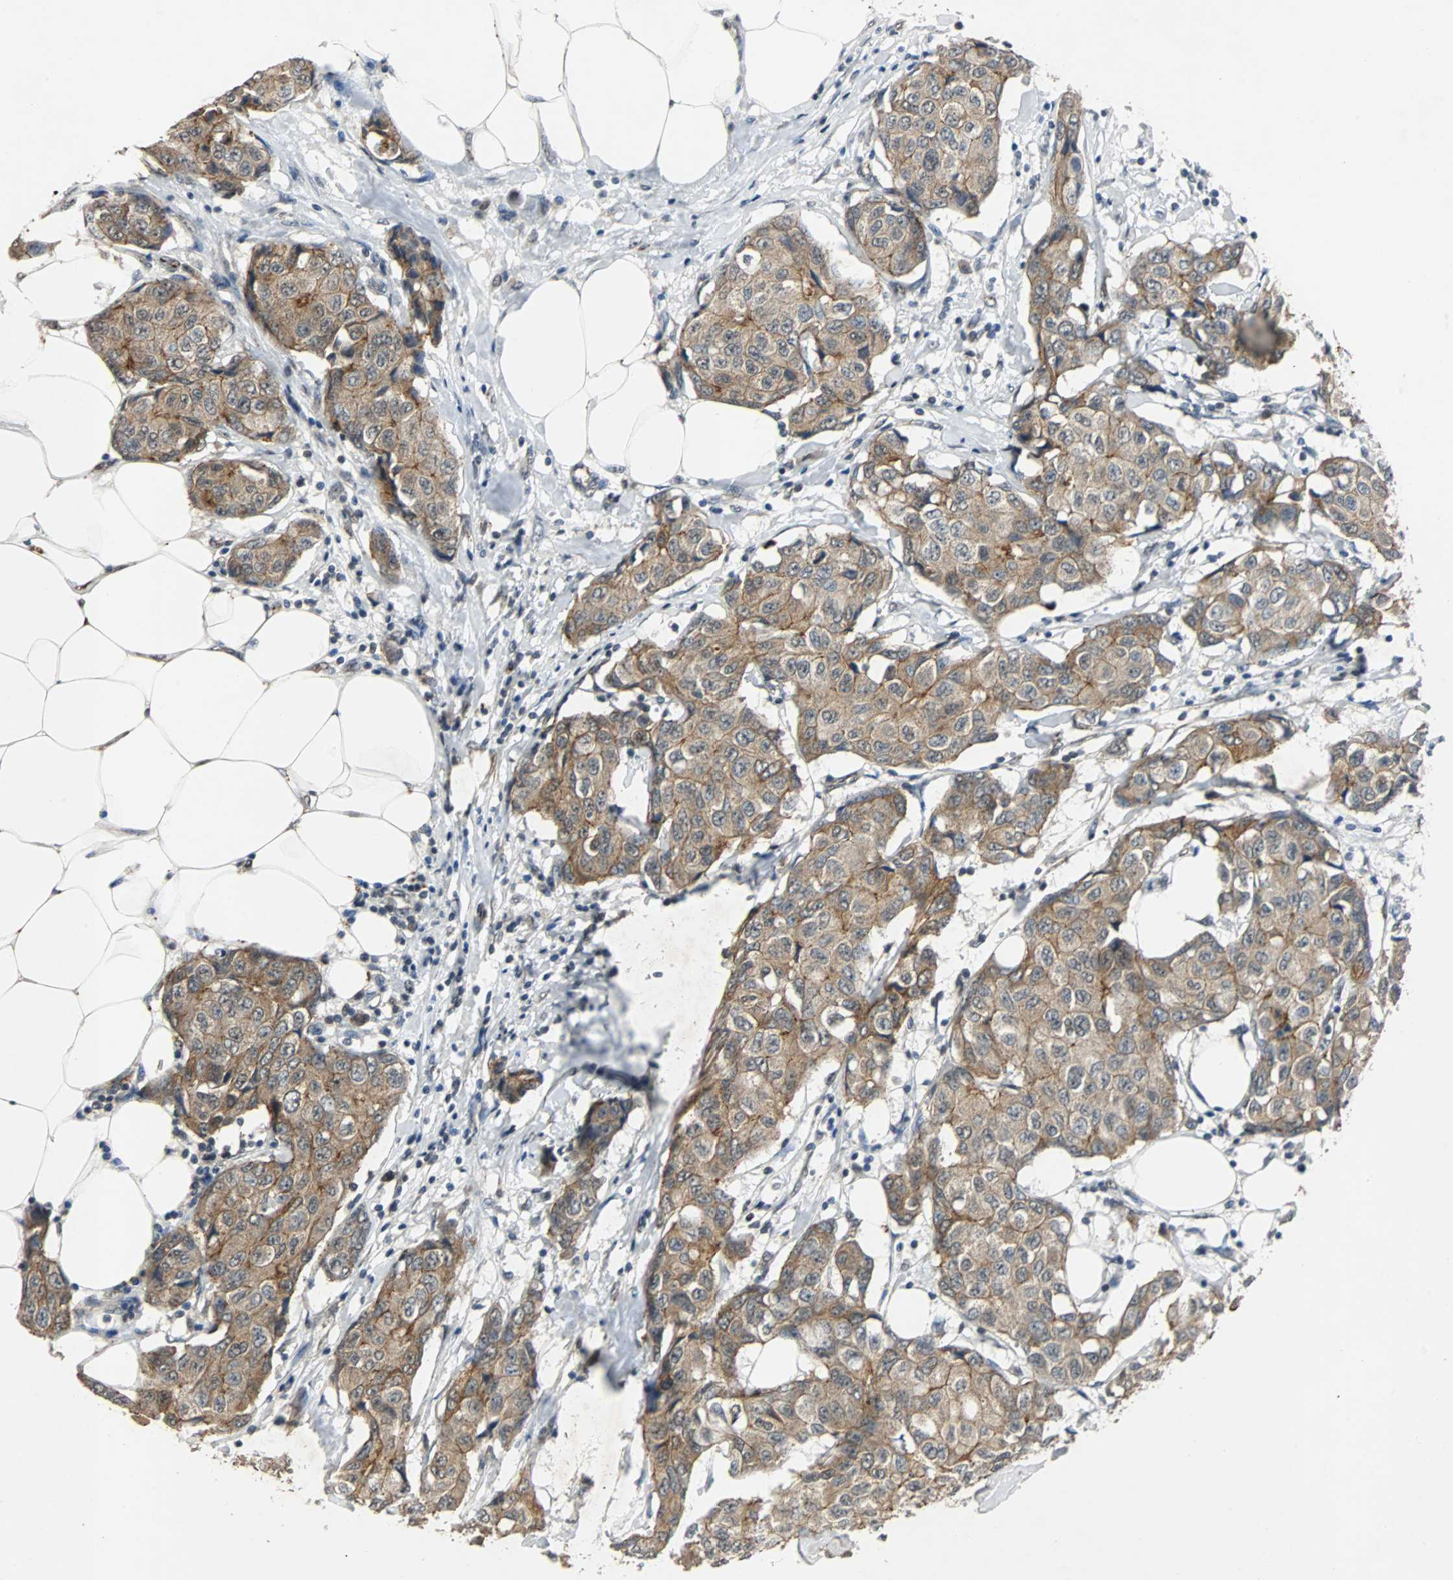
{"staining": {"intensity": "moderate", "quantity": ">75%", "location": "cytoplasmic/membranous"}, "tissue": "breast cancer", "cell_type": "Tumor cells", "image_type": "cancer", "snomed": [{"axis": "morphology", "description": "Duct carcinoma"}, {"axis": "topography", "description": "Breast"}], "caption": "Breast infiltrating ductal carcinoma stained with immunohistochemistry shows moderate cytoplasmic/membranous positivity in about >75% of tumor cells.", "gene": "LSR", "patient": {"sex": "female", "age": 80}}